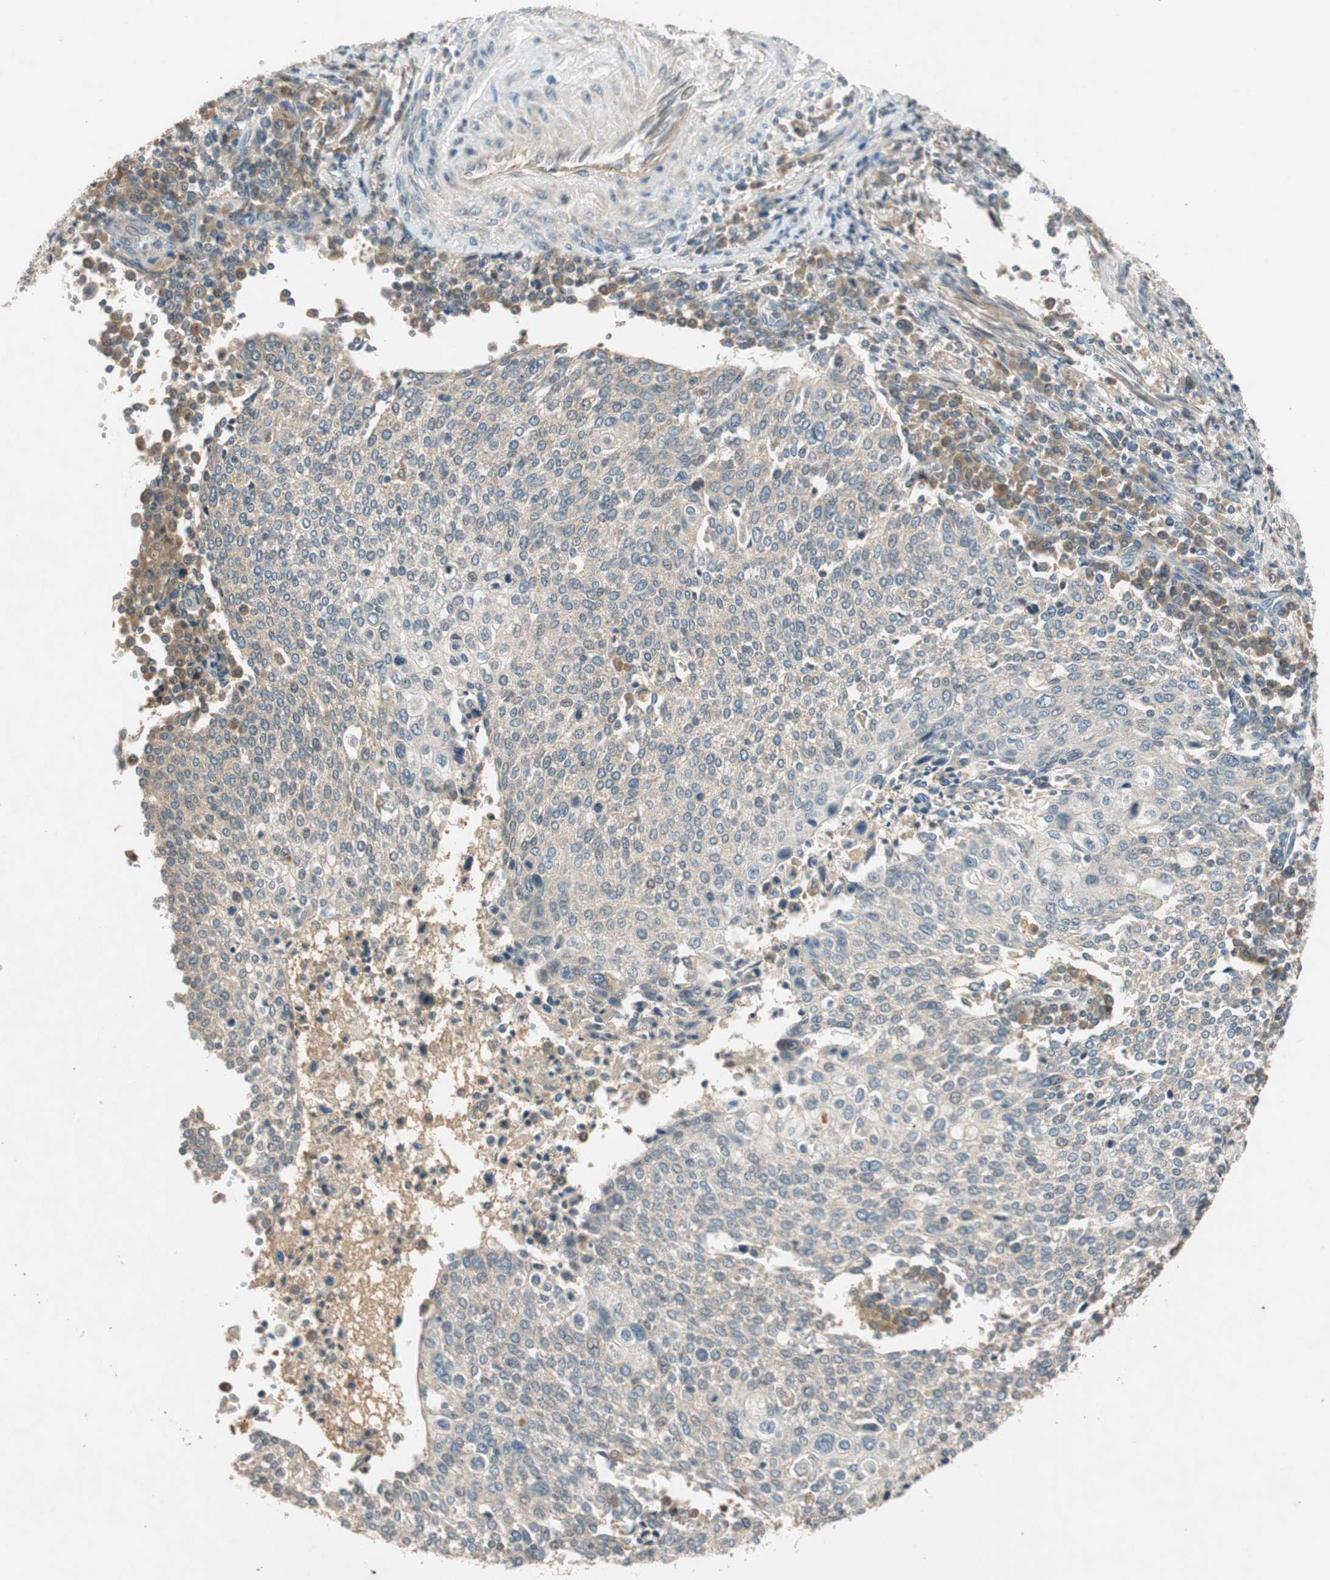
{"staining": {"intensity": "weak", "quantity": ">75%", "location": "cytoplasmic/membranous"}, "tissue": "cervical cancer", "cell_type": "Tumor cells", "image_type": "cancer", "snomed": [{"axis": "morphology", "description": "Squamous cell carcinoma, NOS"}, {"axis": "topography", "description": "Cervix"}], "caption": "Weak cytoplasmic/membranous protein expression is present in approximately >75% of tumor cells in cervical squamous cell carcinoma.", "gene": "GLB1", "patient": {"sex": "female", "age": 40}}